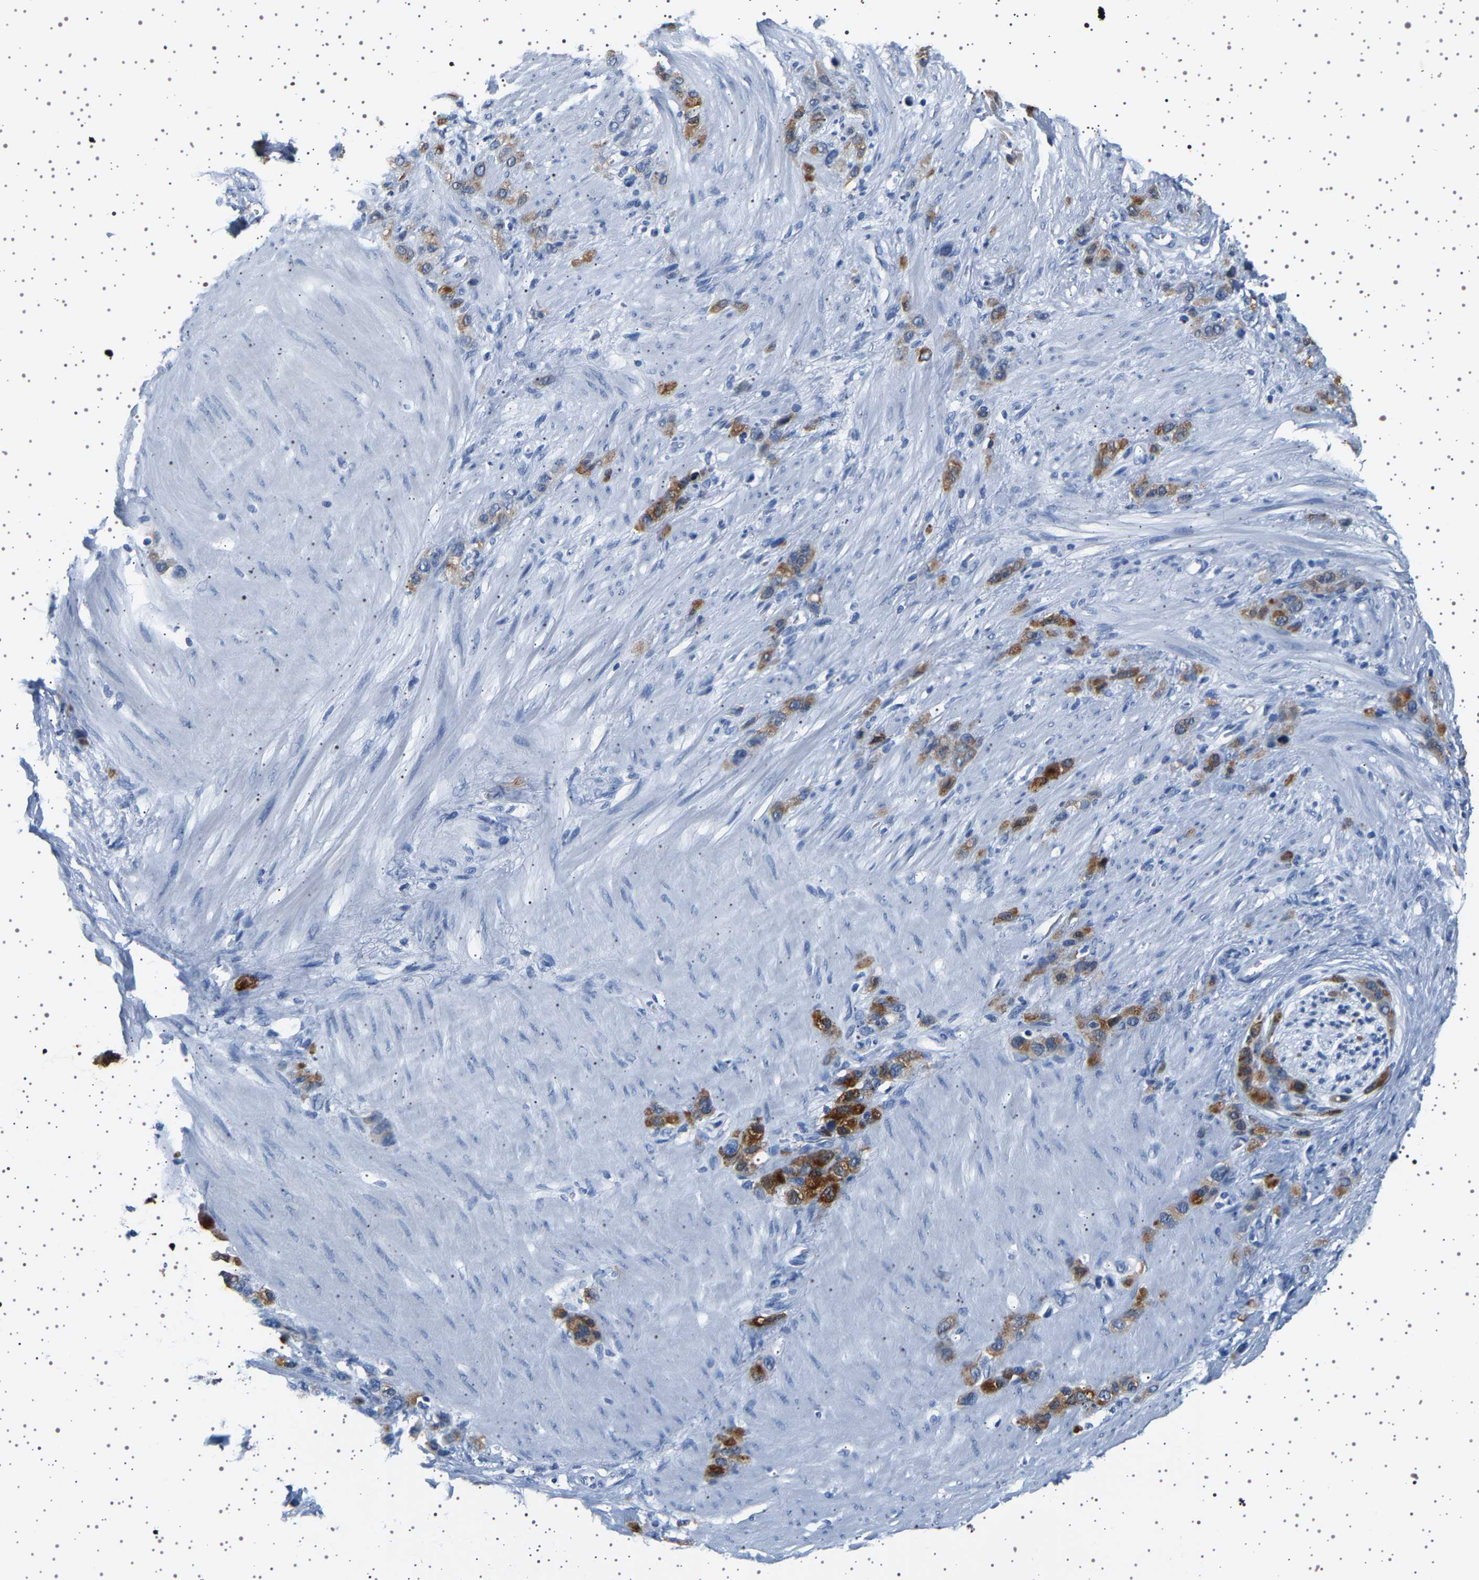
{"staining": {"intensity": "strong", "quantity": ">75%", "location": "cytoplasmic/membranous"}, "tissue": "stomach cancer", "cell_type": "Tumor cells", "image_type": "cancer", "snomed": [{"axis": "morphology", "description": "Normal tissue, NOS"}, {"axis": "morphology", "description": "Adenocarcinoma, NOS"}, {"axis": "morphology", "description": "Adenocarcinoma, High grade"}, {"axis": "topography", "description": "Stomach, upper"}, {"axis": "topography", "description": "Stomach"}], "caption": "Tumor cells exhibit high levels of strong cytoplasmic/membranous expression in approximately >75% of cells in human high-grade adenocarcinoma (stomach).", "gene": "TFF3", "patient": {"sex": "female", "age": 65}}